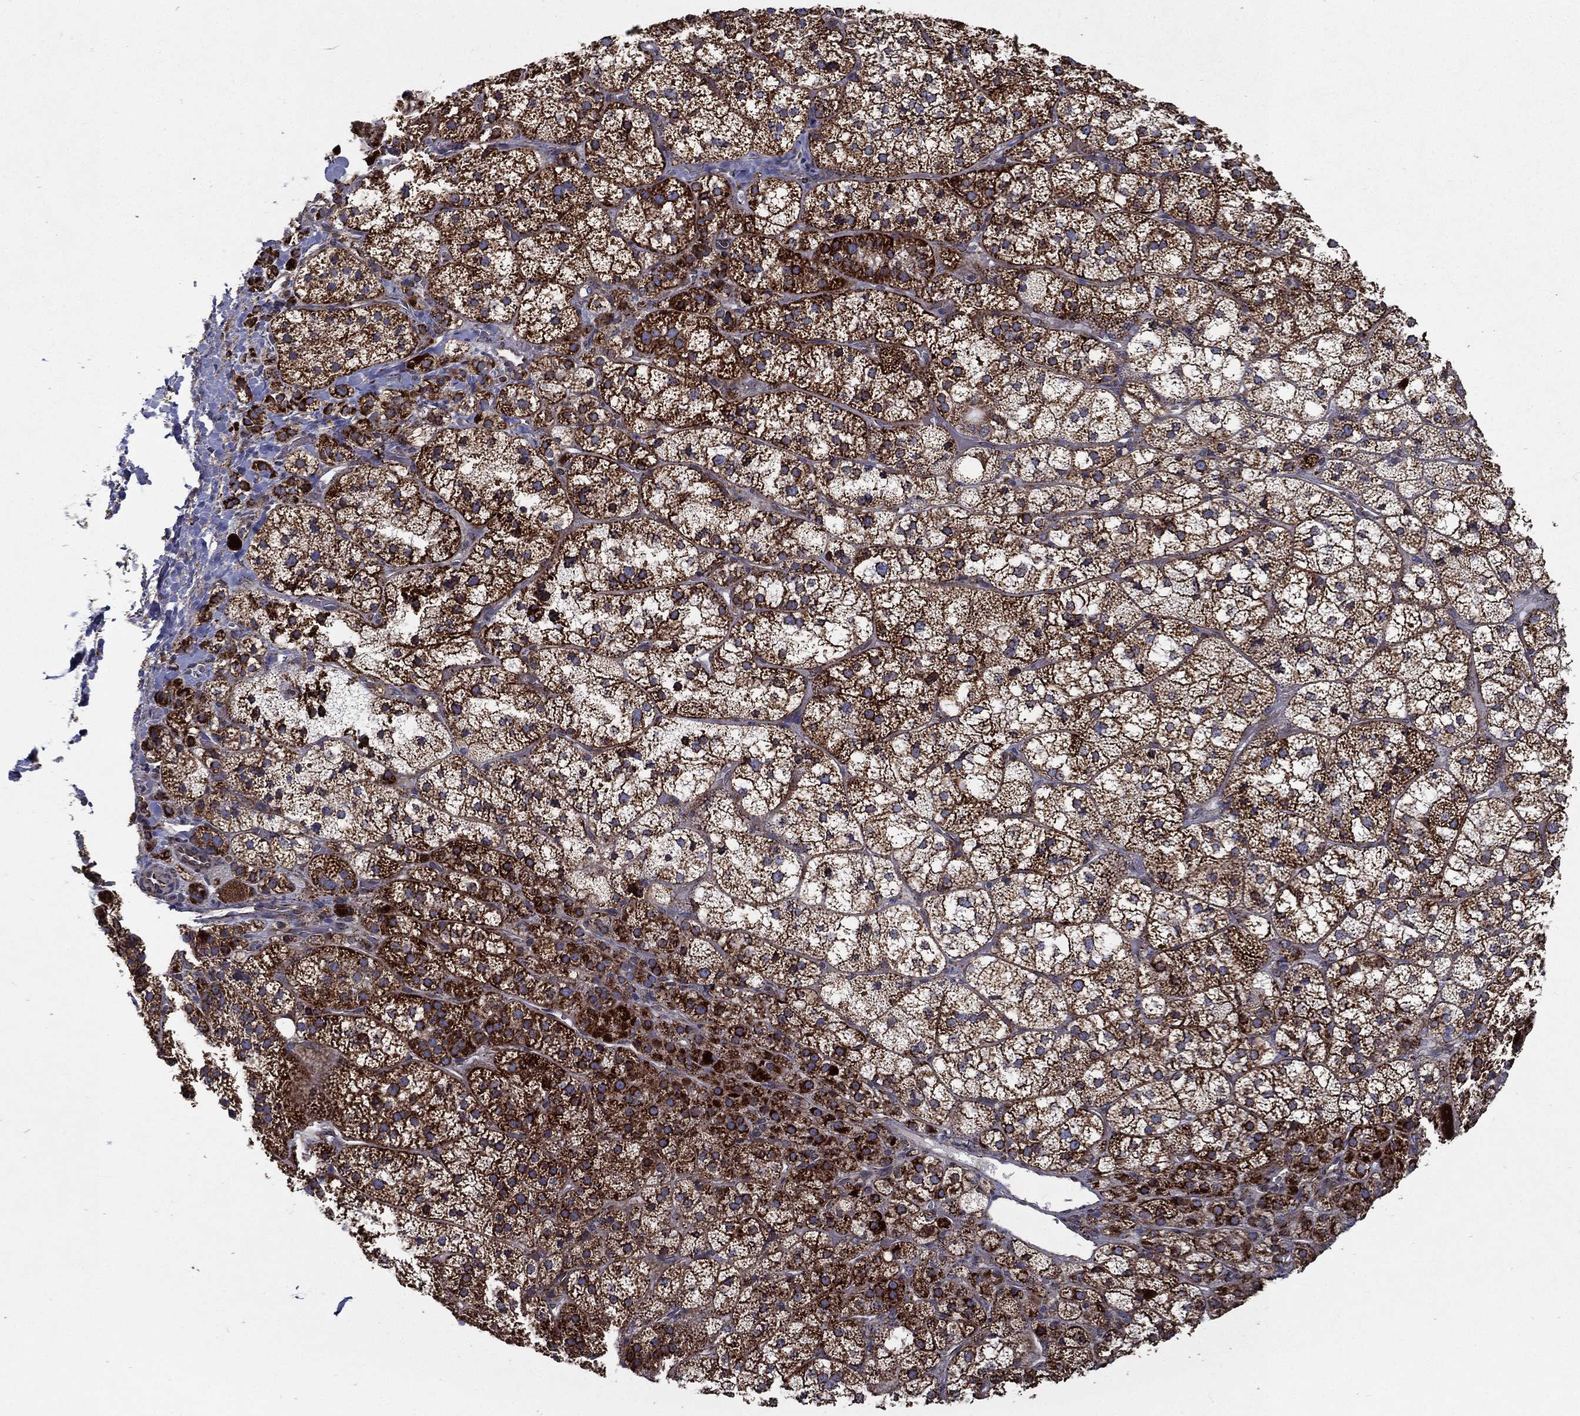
{"staining": {"intensity": "strong", "quantity": ">75%", "location": "cytoplasmic/membranous"}, "tissue": "adrenal gland", "cell_type": "Glandular cells", "image_type": "normal", "snomed": [{"axis": "morphology", "description": "Normal tissue, NOS"}, {"axis": "topography", "description": "Adrenal gland"}], "caption": "The immunohistochemical stain labels strong cytoplasmic/membranous staining in glandular cells of benign adrenal gland.", "gene": "MT", "patient": {"sex": "female", "age": 60}}